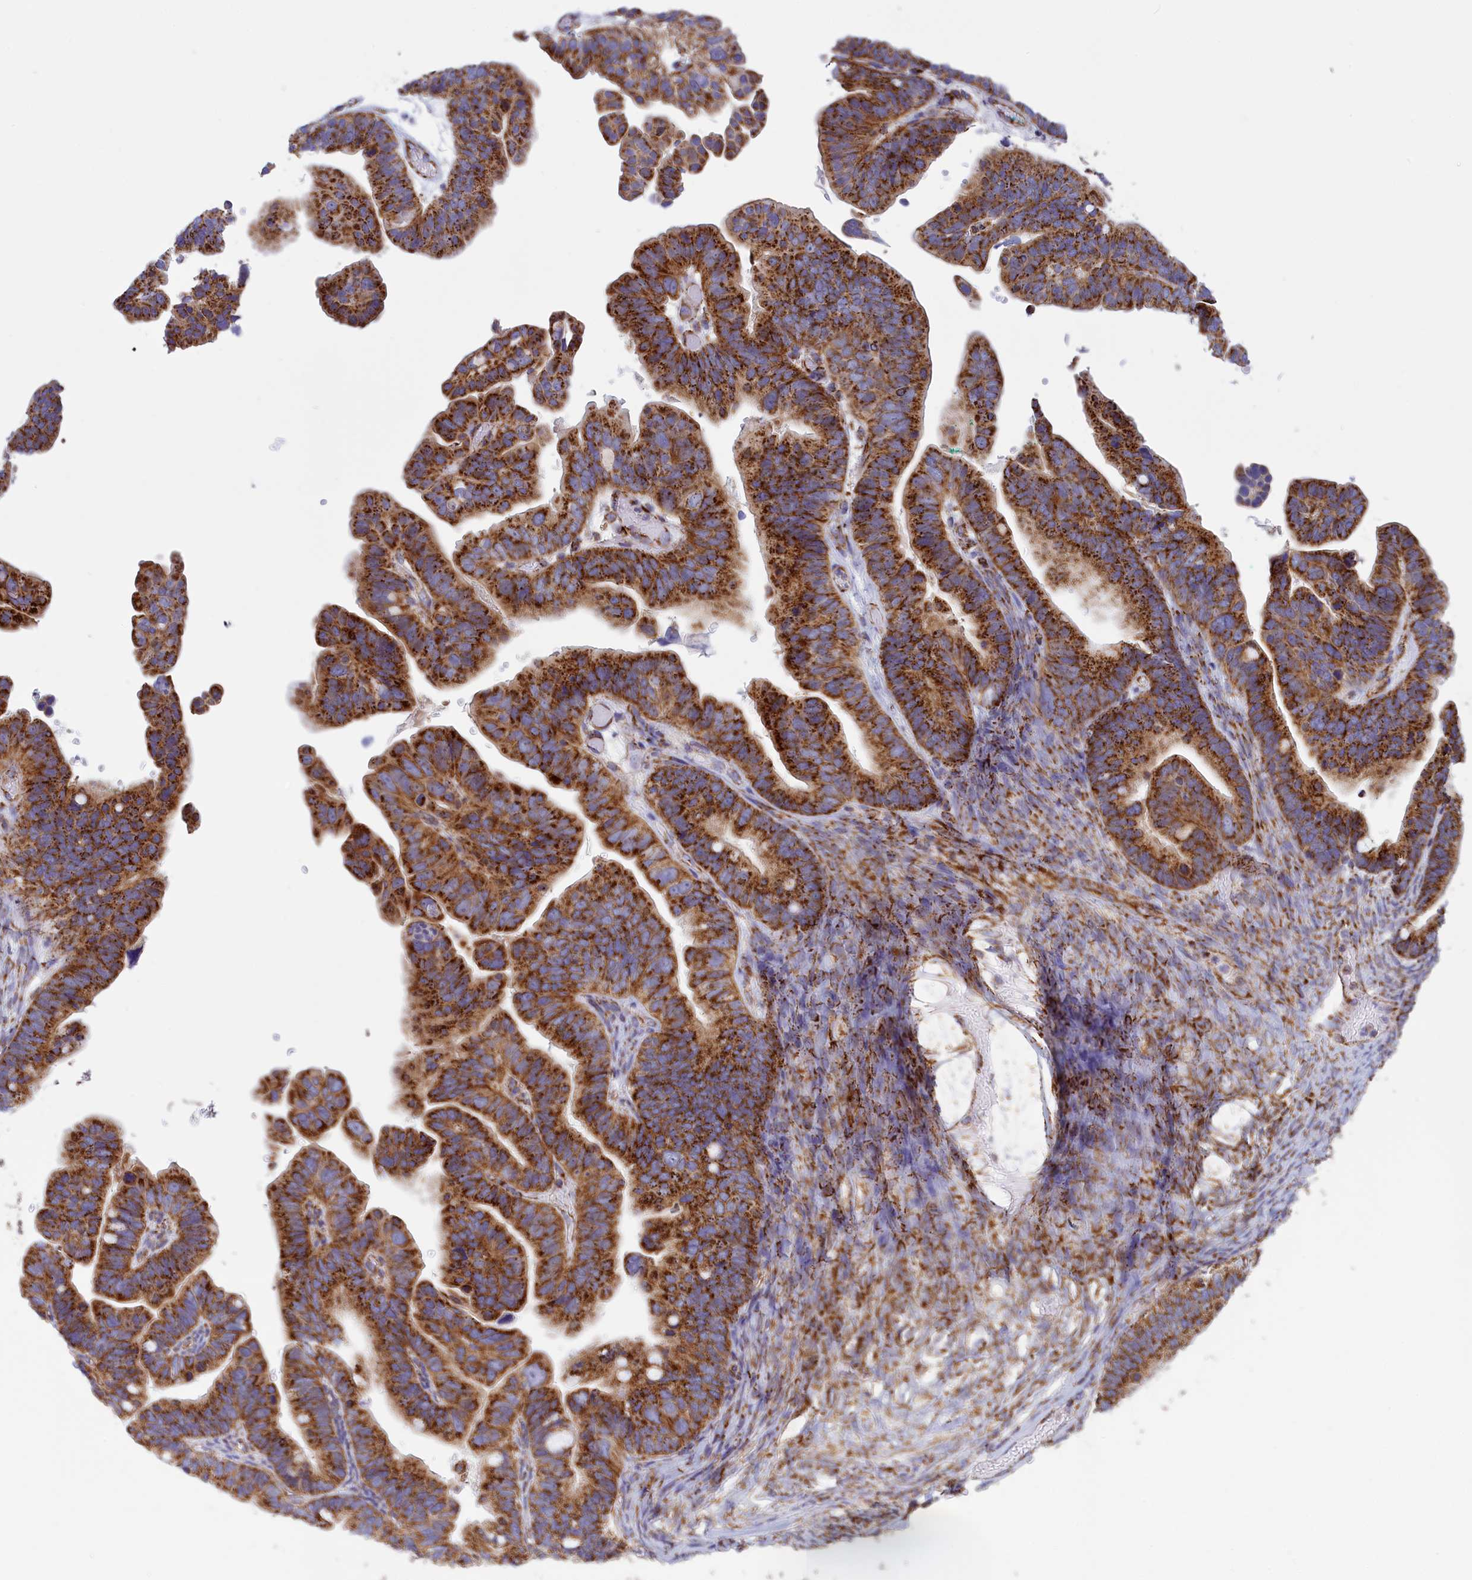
{"staining": {"intensity": "strong", "quantity": ">75%", "location": "cytoplasmic/membranous"}, "tissue": "ovarian cancer", "cell_type": "Tumor cells", "image_type": "cancer", "snomed": [{"axis": "morphology", "description": "Cystadenocarcinoma, serous, NOS"}, {"axis": "topography", "description": "Ovary"}], "caption": "This histopathology image reveals IHC staining of ovarian cancer (serous cystadenocarcinoma), with high strong cytoplasmic/membranous expression in about >75% of tumor cells.", "gene": "ISOC2", "patient": {"sex": "female", "age": 56}}